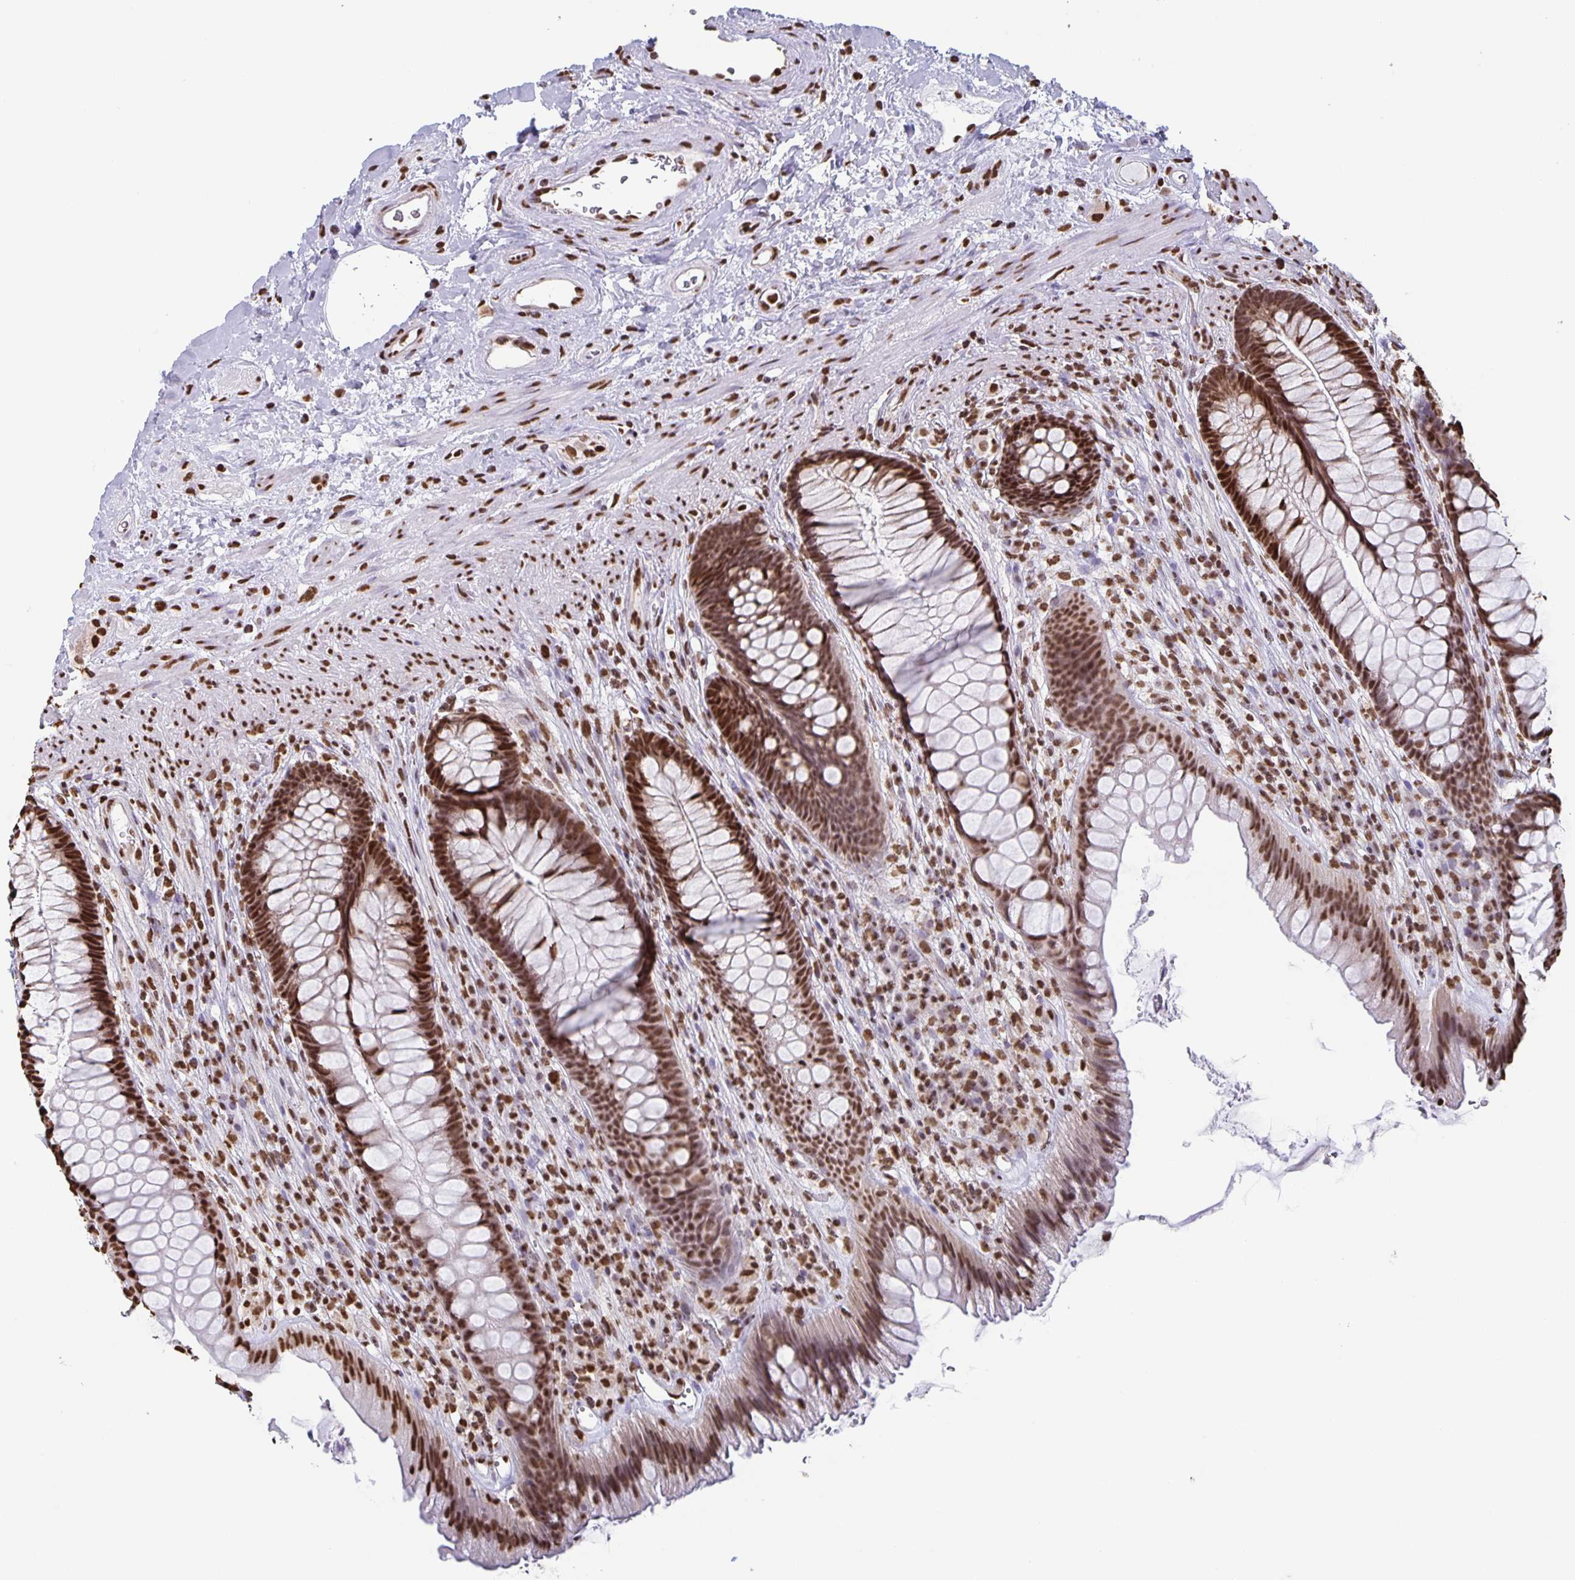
{"staining": {"intensity": "strong", "quantity": ">75%", "location": "nuclear"}, "tissue": "rectum", "cell_type": "Glandular cells", "image_type": "normal", "snomed": [{"axis": "morphology", "description": "Normal tissue, NOS"}, {"axis": "topography", "description": "Rectum"}], "caption": "This is an image of immunohistochemistry (IHC) staining of unremarkable rectum, which shows strong staining in the nuclear of glandular cells.", "gene": "DUT", "patient": {"sex": "male", "age": 53}}